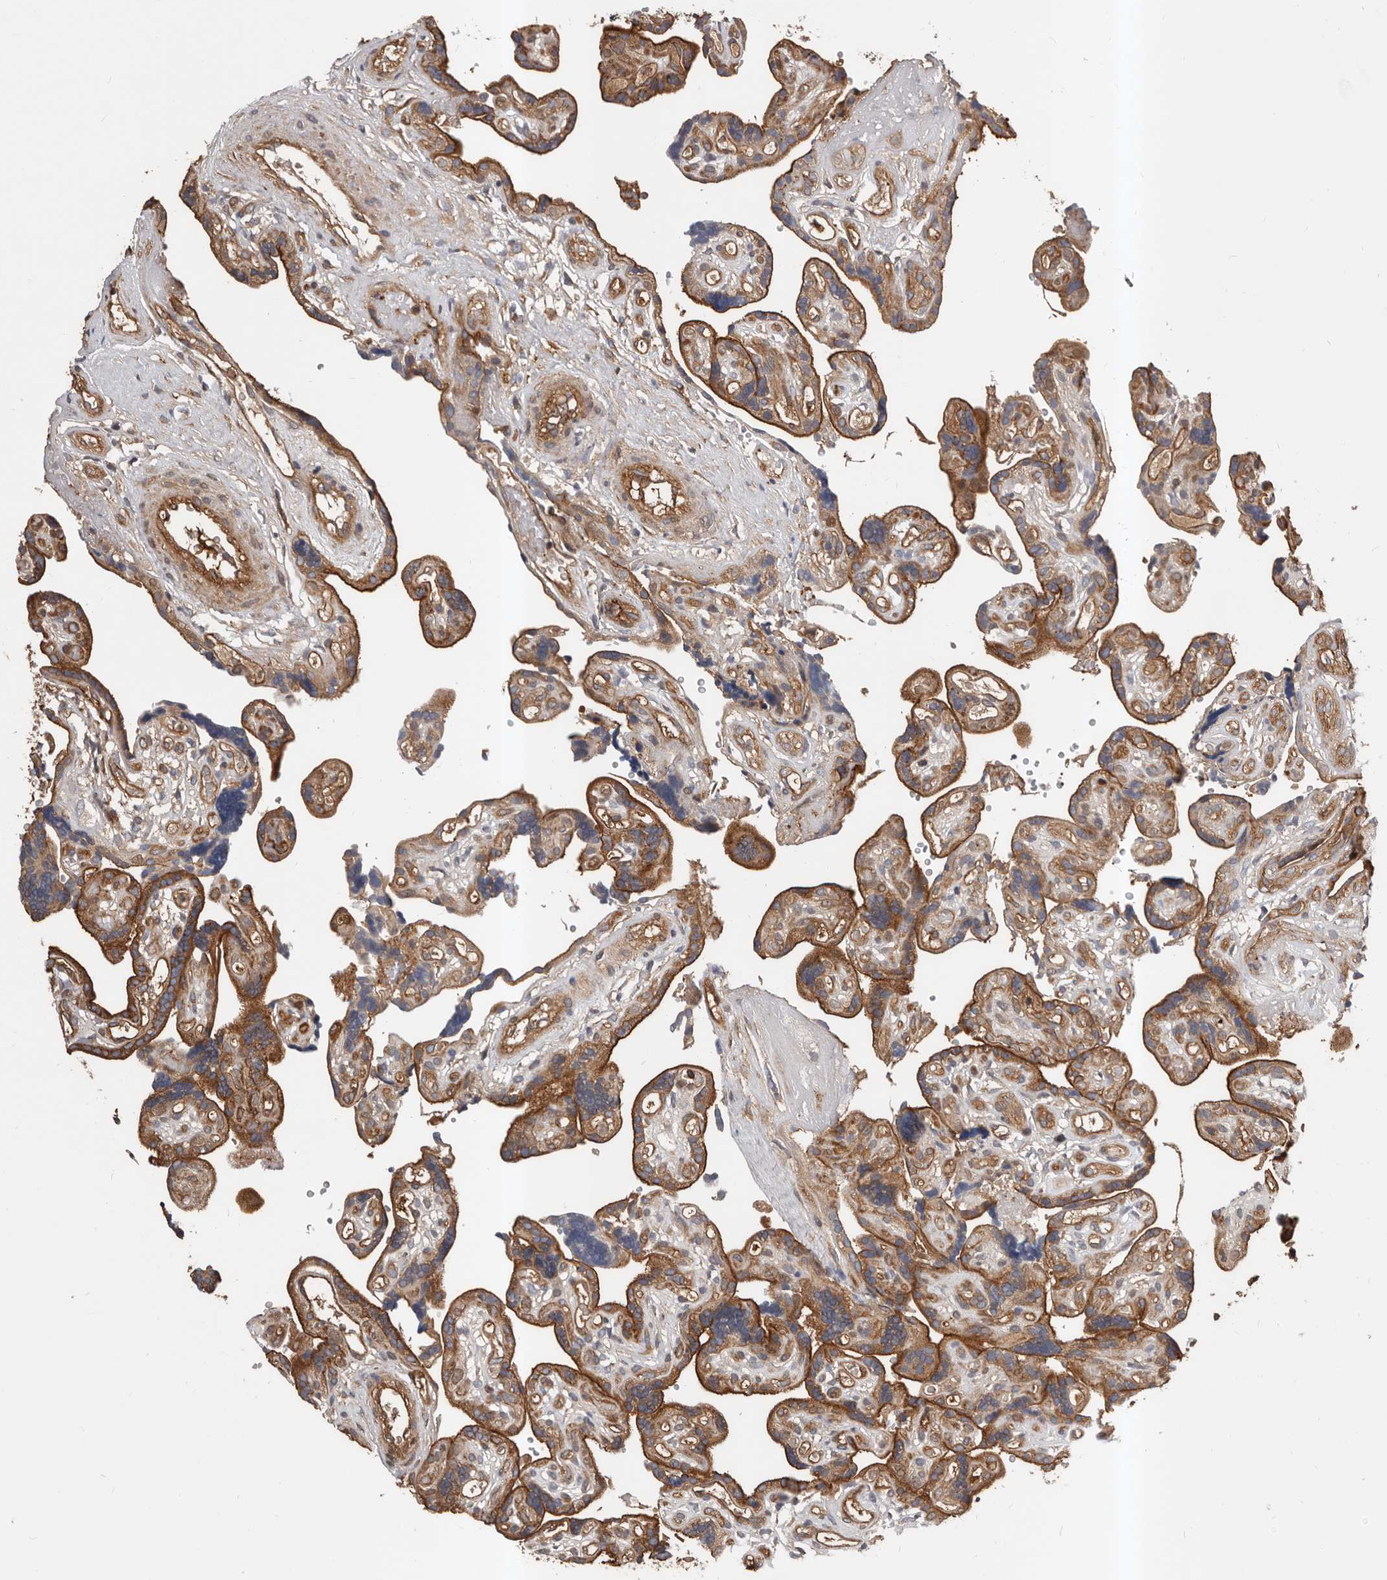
{"staining": {"intensity": "weak", "quantity": ">75%", "location": "cytoplasmic/membranous"}, "tissue": "placenta", "cell_type": "Decidual cells", "image_type": "normal", "snomed": [{"axis": "morphology", "description": "Normal tissue, NOS"}, {"axis": "topography", "description": "Placenta"}], "caption": "Approximately >75% of decidual cells in normal placenta exhibit weak cytoplasmic/membranous protein expression as visualized by brown immunohistochemical staining.", "gene": "PNRC2", "patient": {"sex": "female", "age": 30}}